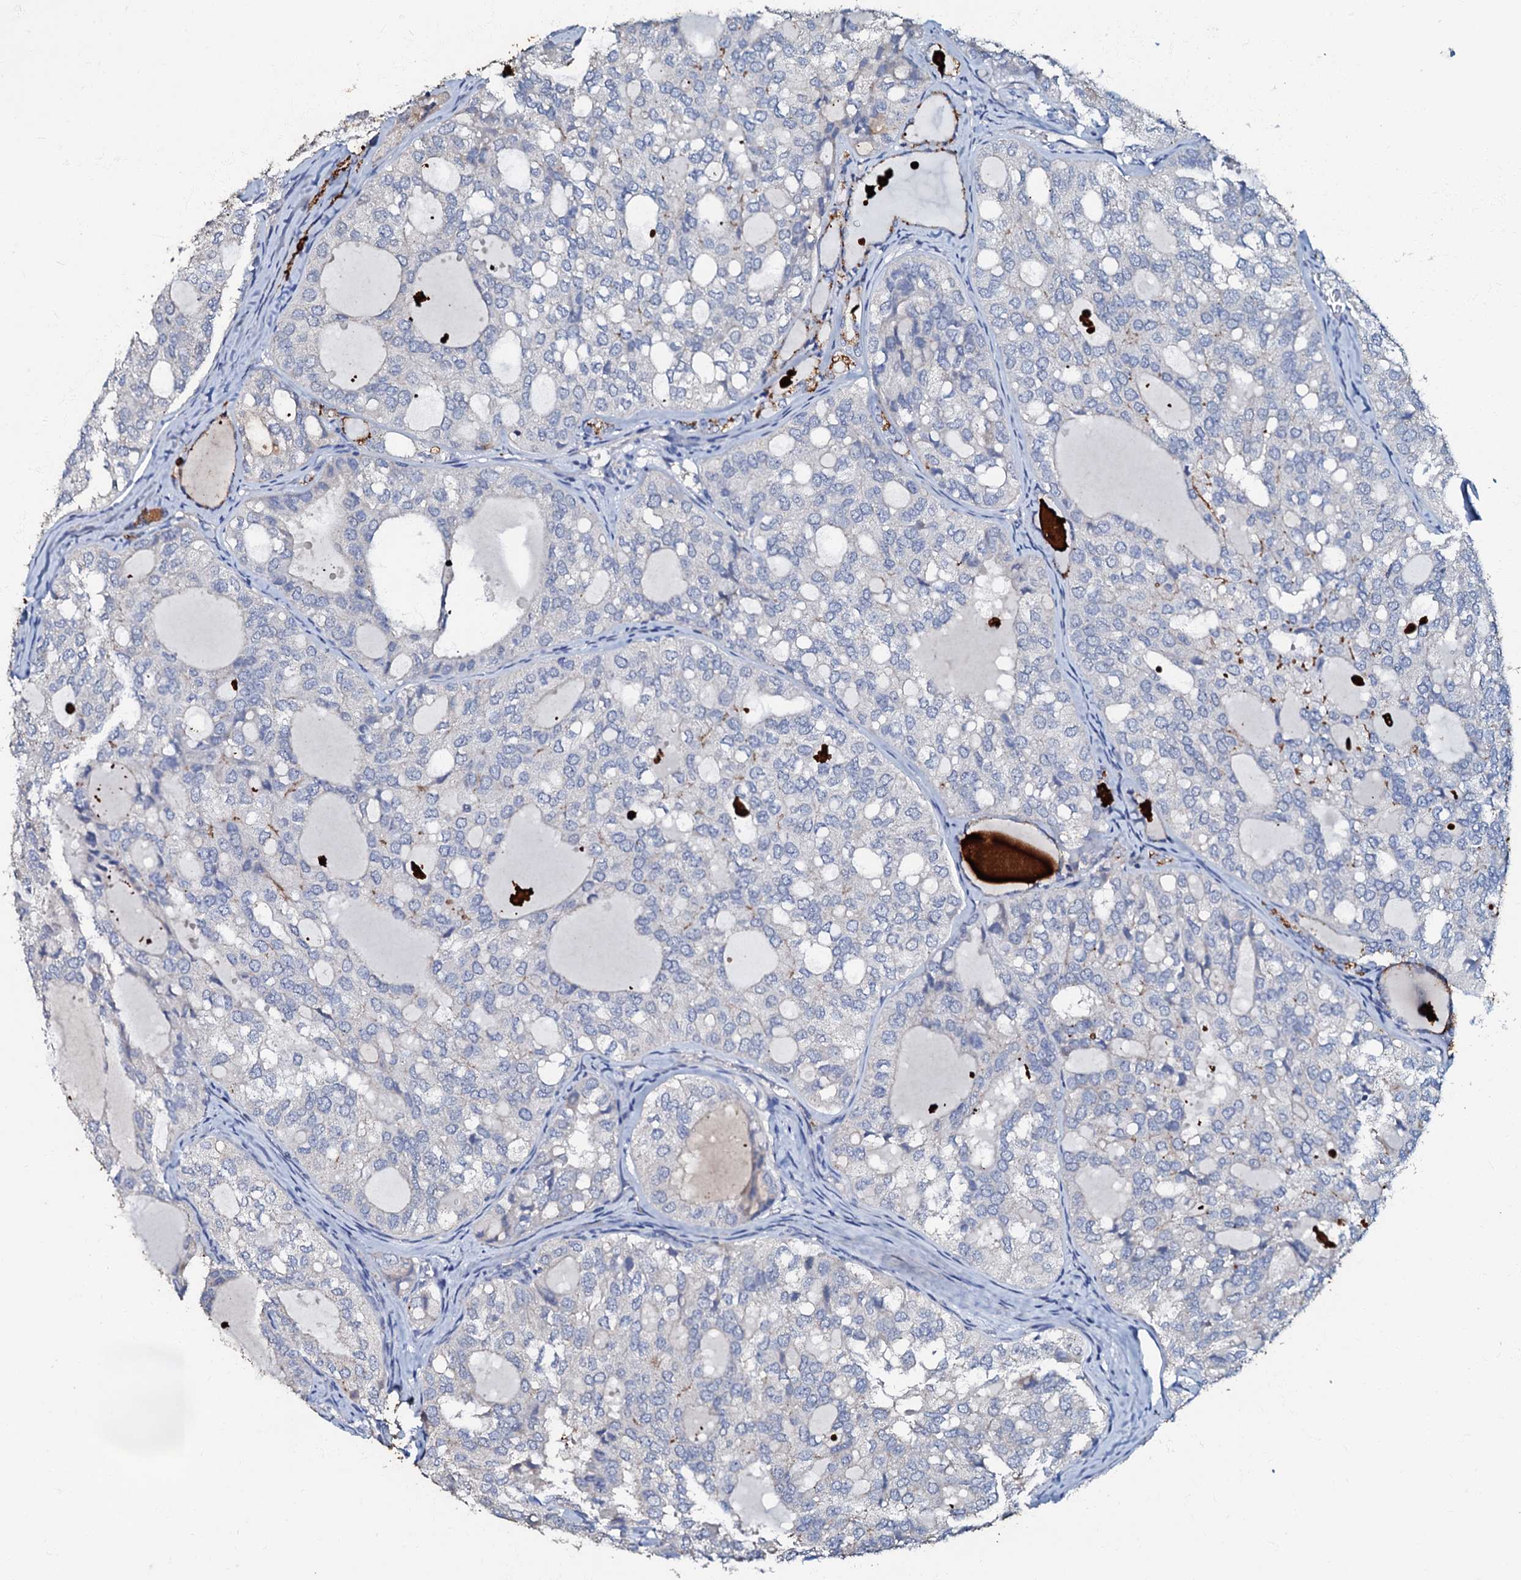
{"staining": {"intensity": "negative", "quantity": "none", "location": "none"}, "tissue": "thyroid cancer", "cell_type": "Tumor cells", "image_type": "cancer", "snomed": [{"axis": "morphology", "description": "Follicular adenoma carcinoma, NOS"}, {"axis": "topography", "description": "Thyroid gland"}], "caption": "DAB (3,3'-diaminobenzidine) immunohistochemical staining of thyroid cancer exhibits no significant expression in tumor cells.", "gene": "MANSC4", "patient": {"sex": "male", "age": 75}}